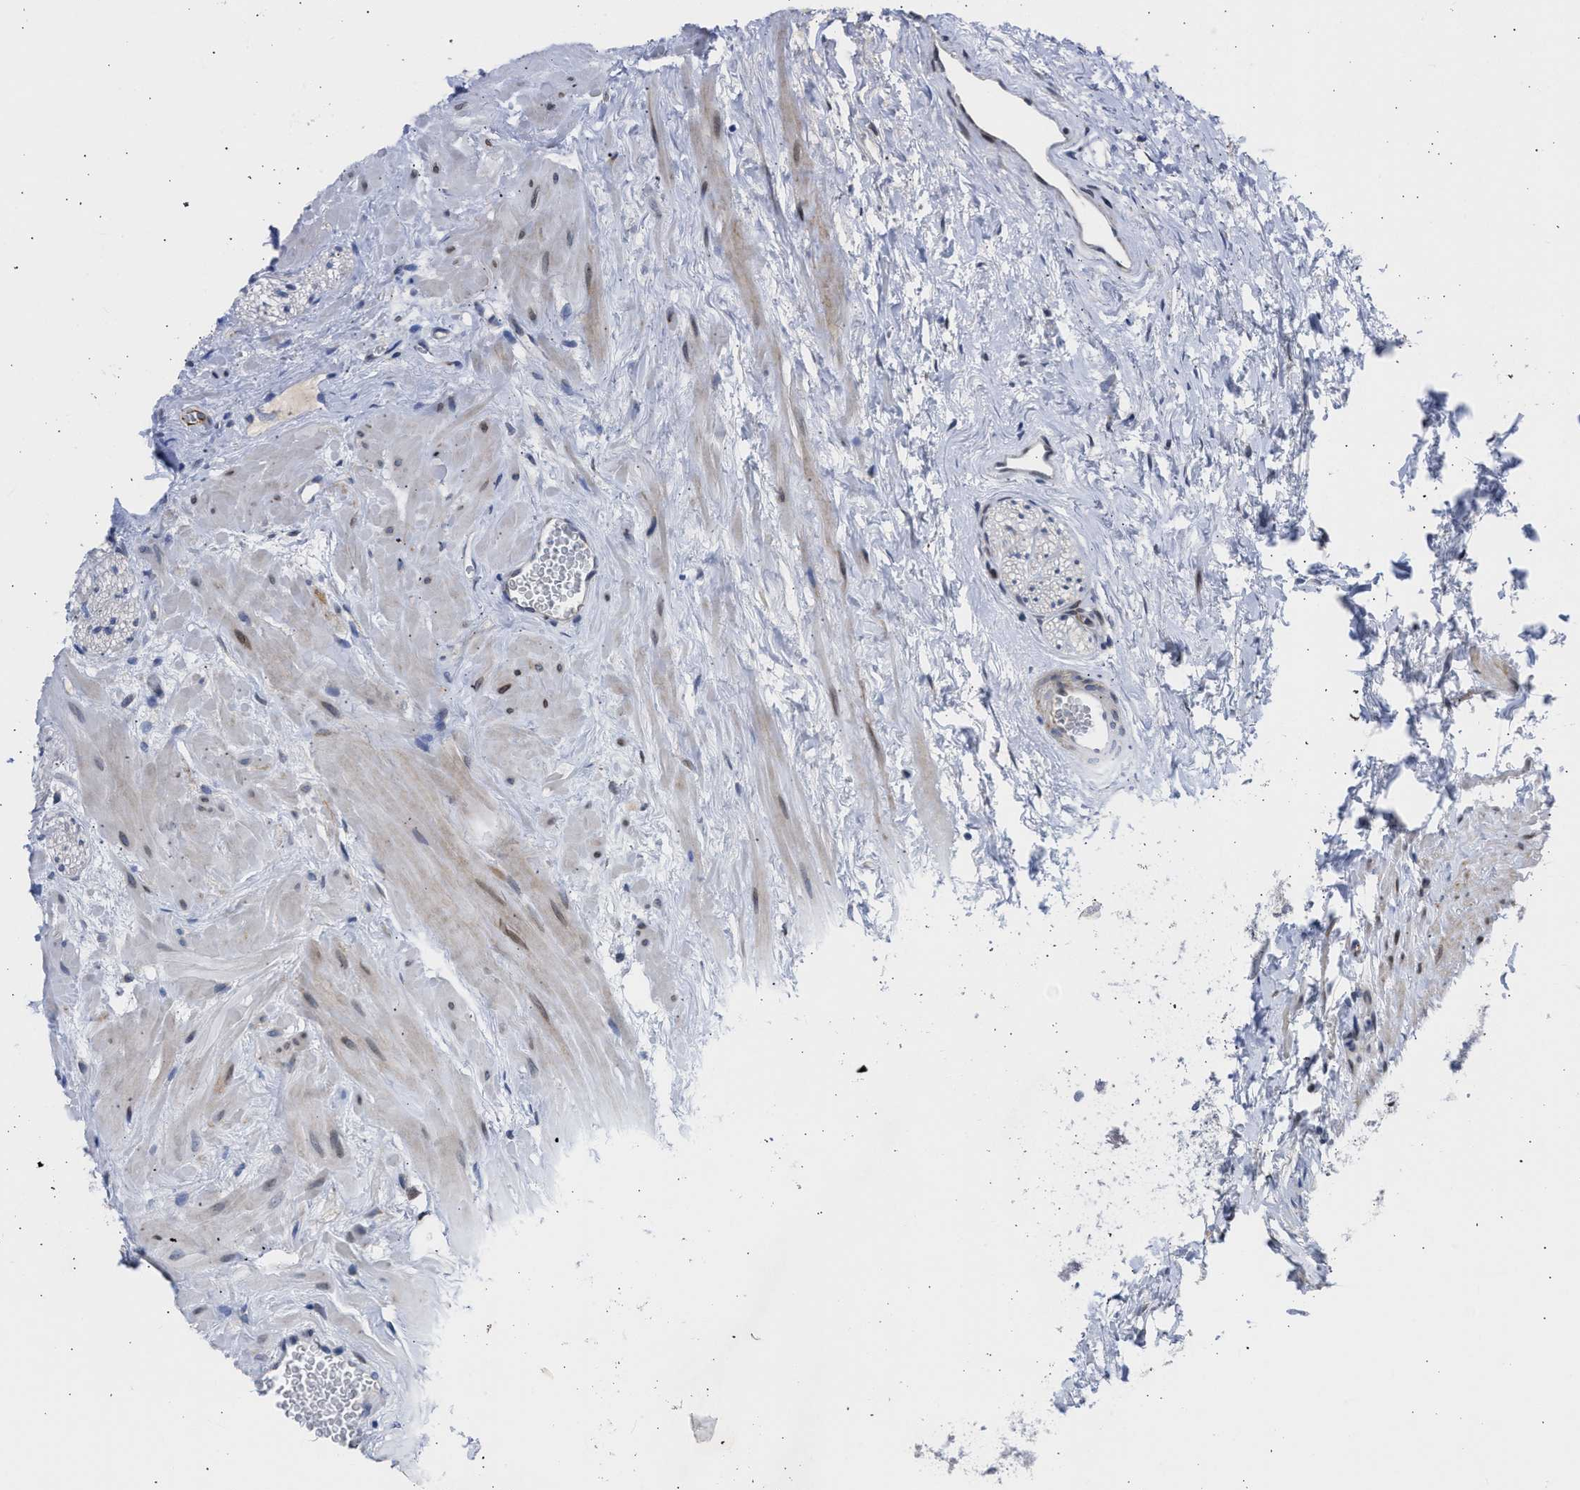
{"staining": {"intensity": "weak", "quantity": "<25%", "location": "cytoplasmic/membranous"}, "tissue": "prostate", "cell_type": "Glandular cells", "image_type": "normal", "snomed": [{"axis": "morphology", "description": "Normal tissue, NOS"}, {"axis": "morphology", "description": "Urothelial carcinoma, Low grade"}, {"axis": "topography", "description": "Urinary bladder"}, {"axis": "topography", "description": "Prostate"}], "caption": "A high-resolution histopathology image shows immunohistochemistry staining of benign prostate, which reveals no significant staining in glandular cells.", "gene": "NUP35", "patient": {"sex": "male", "age": 60}}